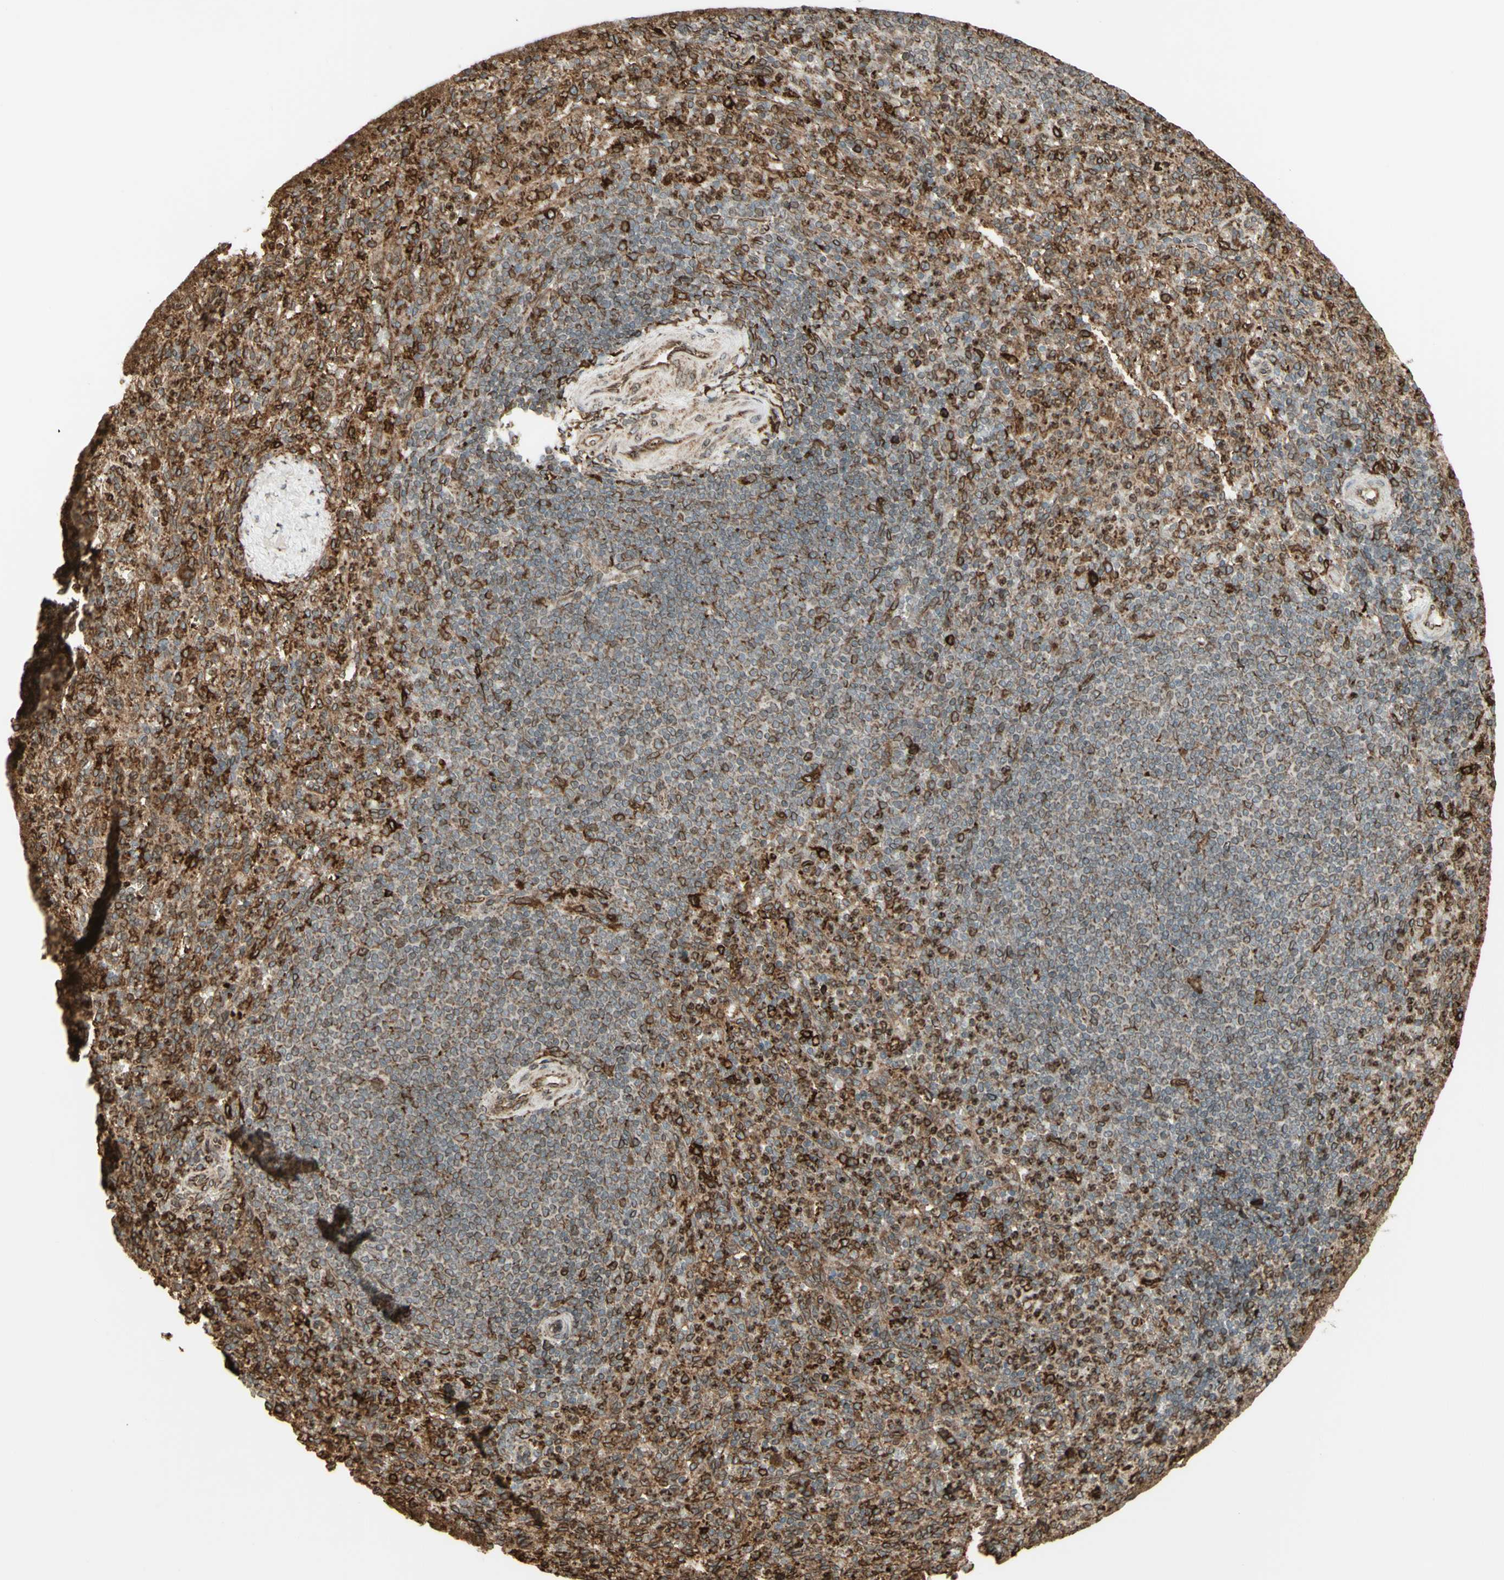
{"staining": {"intensity": "strong", "quantity": "25%-75%", "location": "cytoplasmic/membranous"}, "tissue": "spleen", "cell_type": "Cells in red pulp", "image_type": "normal", "snomed": [{"axis": "morphology", "description": "Normal tissue, NOS"}, {"axis": "topography", "description": "Spleen"}], "caption": "Immunohistochemistry (IHC) (DAB (3,3'-diaminobenzidine)) staining of unremarkable human spleen displays strong cytoplasmic/membranous protein staining in approximately 25%-75% of cells in red pulp. (DAB IHC with brightfield microscopy, high magnification).", "gene": "CANX", "patient": {"sex": "male", "age": 36}}